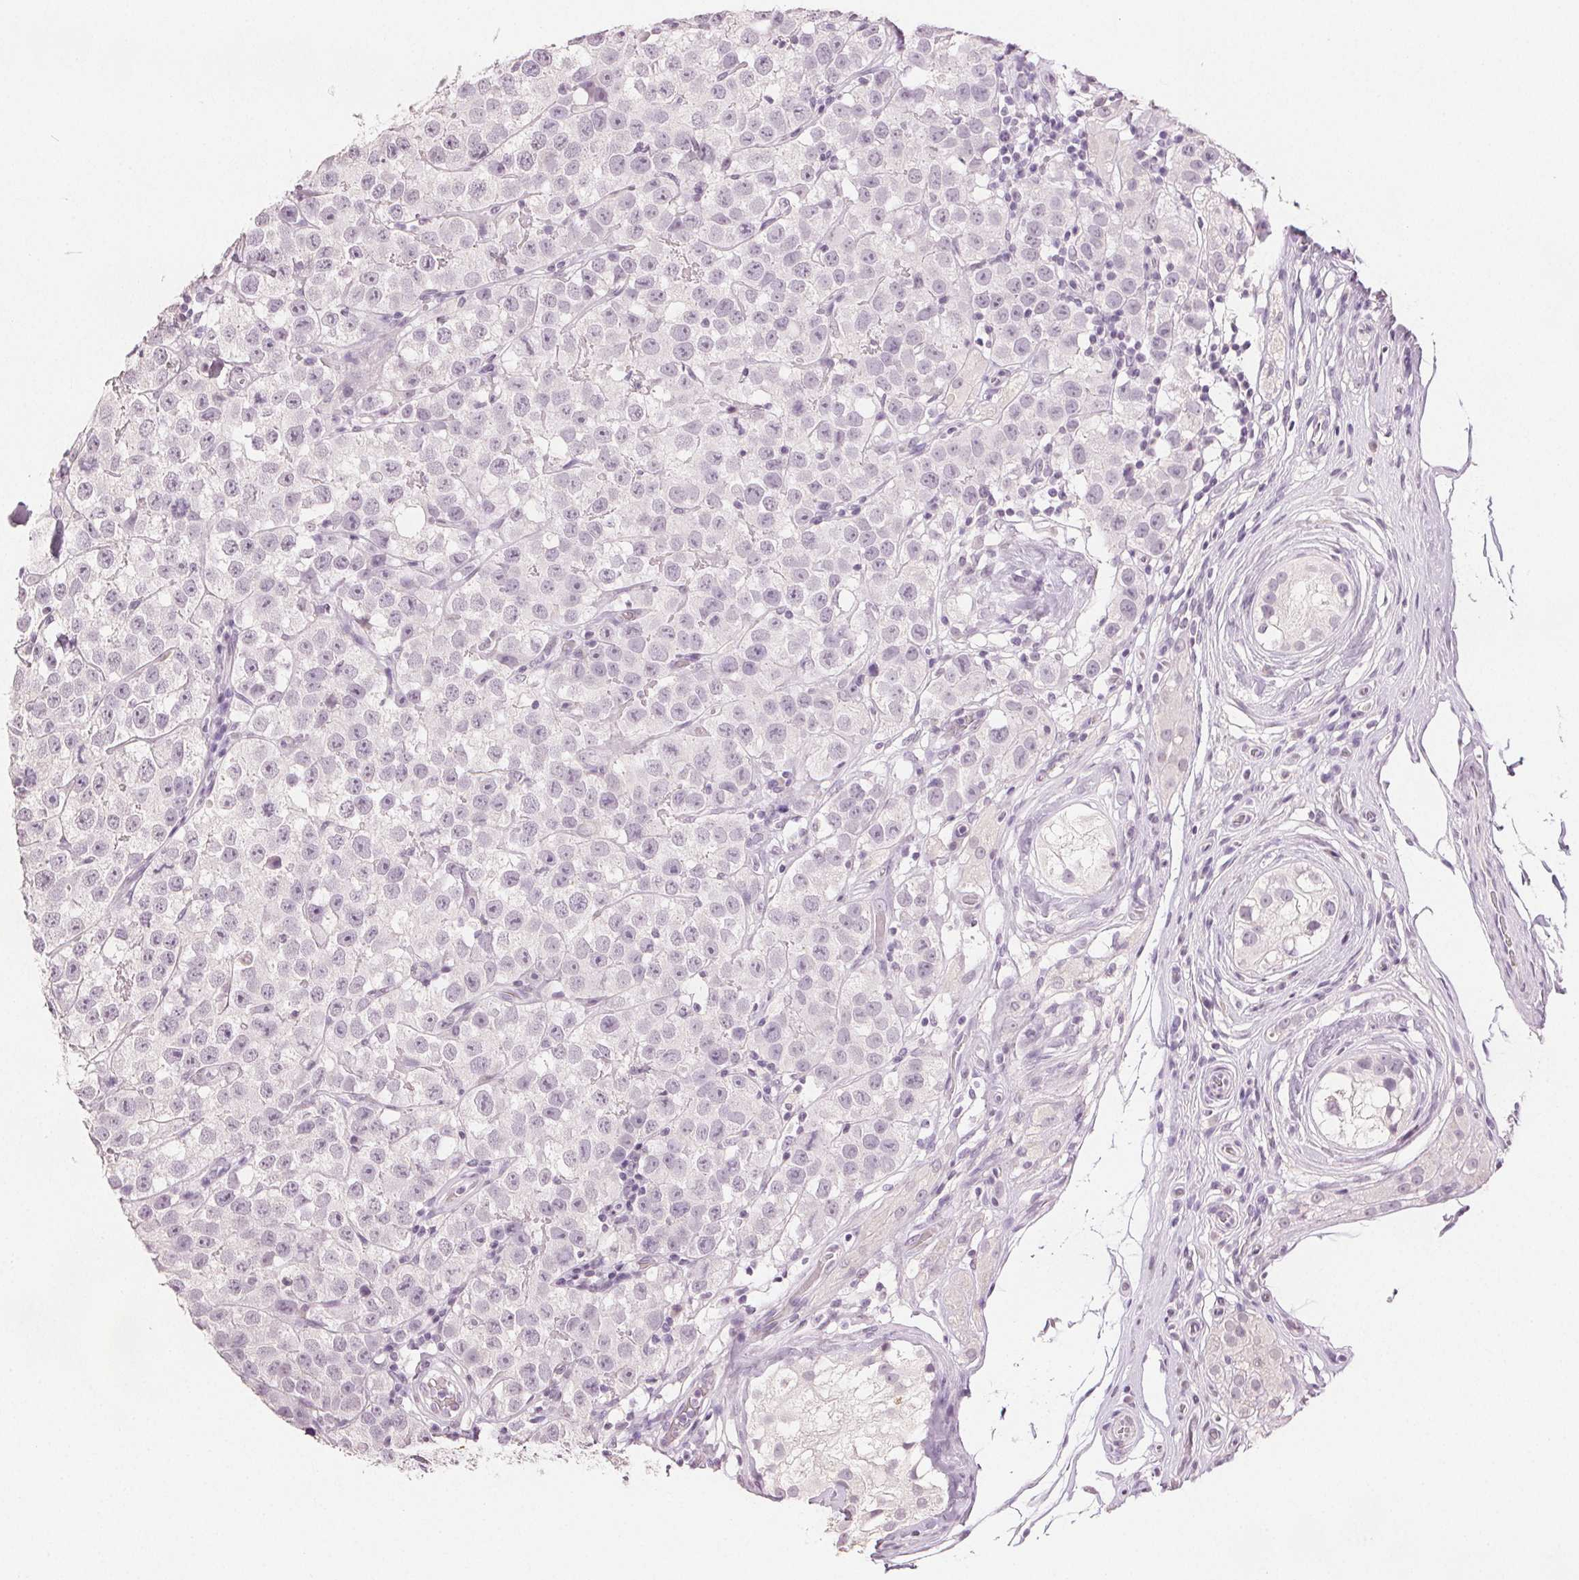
{"staining": {"intensity": "negative", "quantity": "none", "location": "none"}, "tissue": "testis cancer", "cell_type": "Tumor cells", "image_type": "cancer", "snomed": [{"axis": "morphology", "description": "Seminoma, NOS"}, {"axis": "topography", "description": "Testis"}], "caption": "An immunohistochemistry photomicrograph of testis cancer is shown. There is no staining in tumor cells of testis cancer.", "gene": "SCGN", "patient": {"sex": "male", "age": 34}}